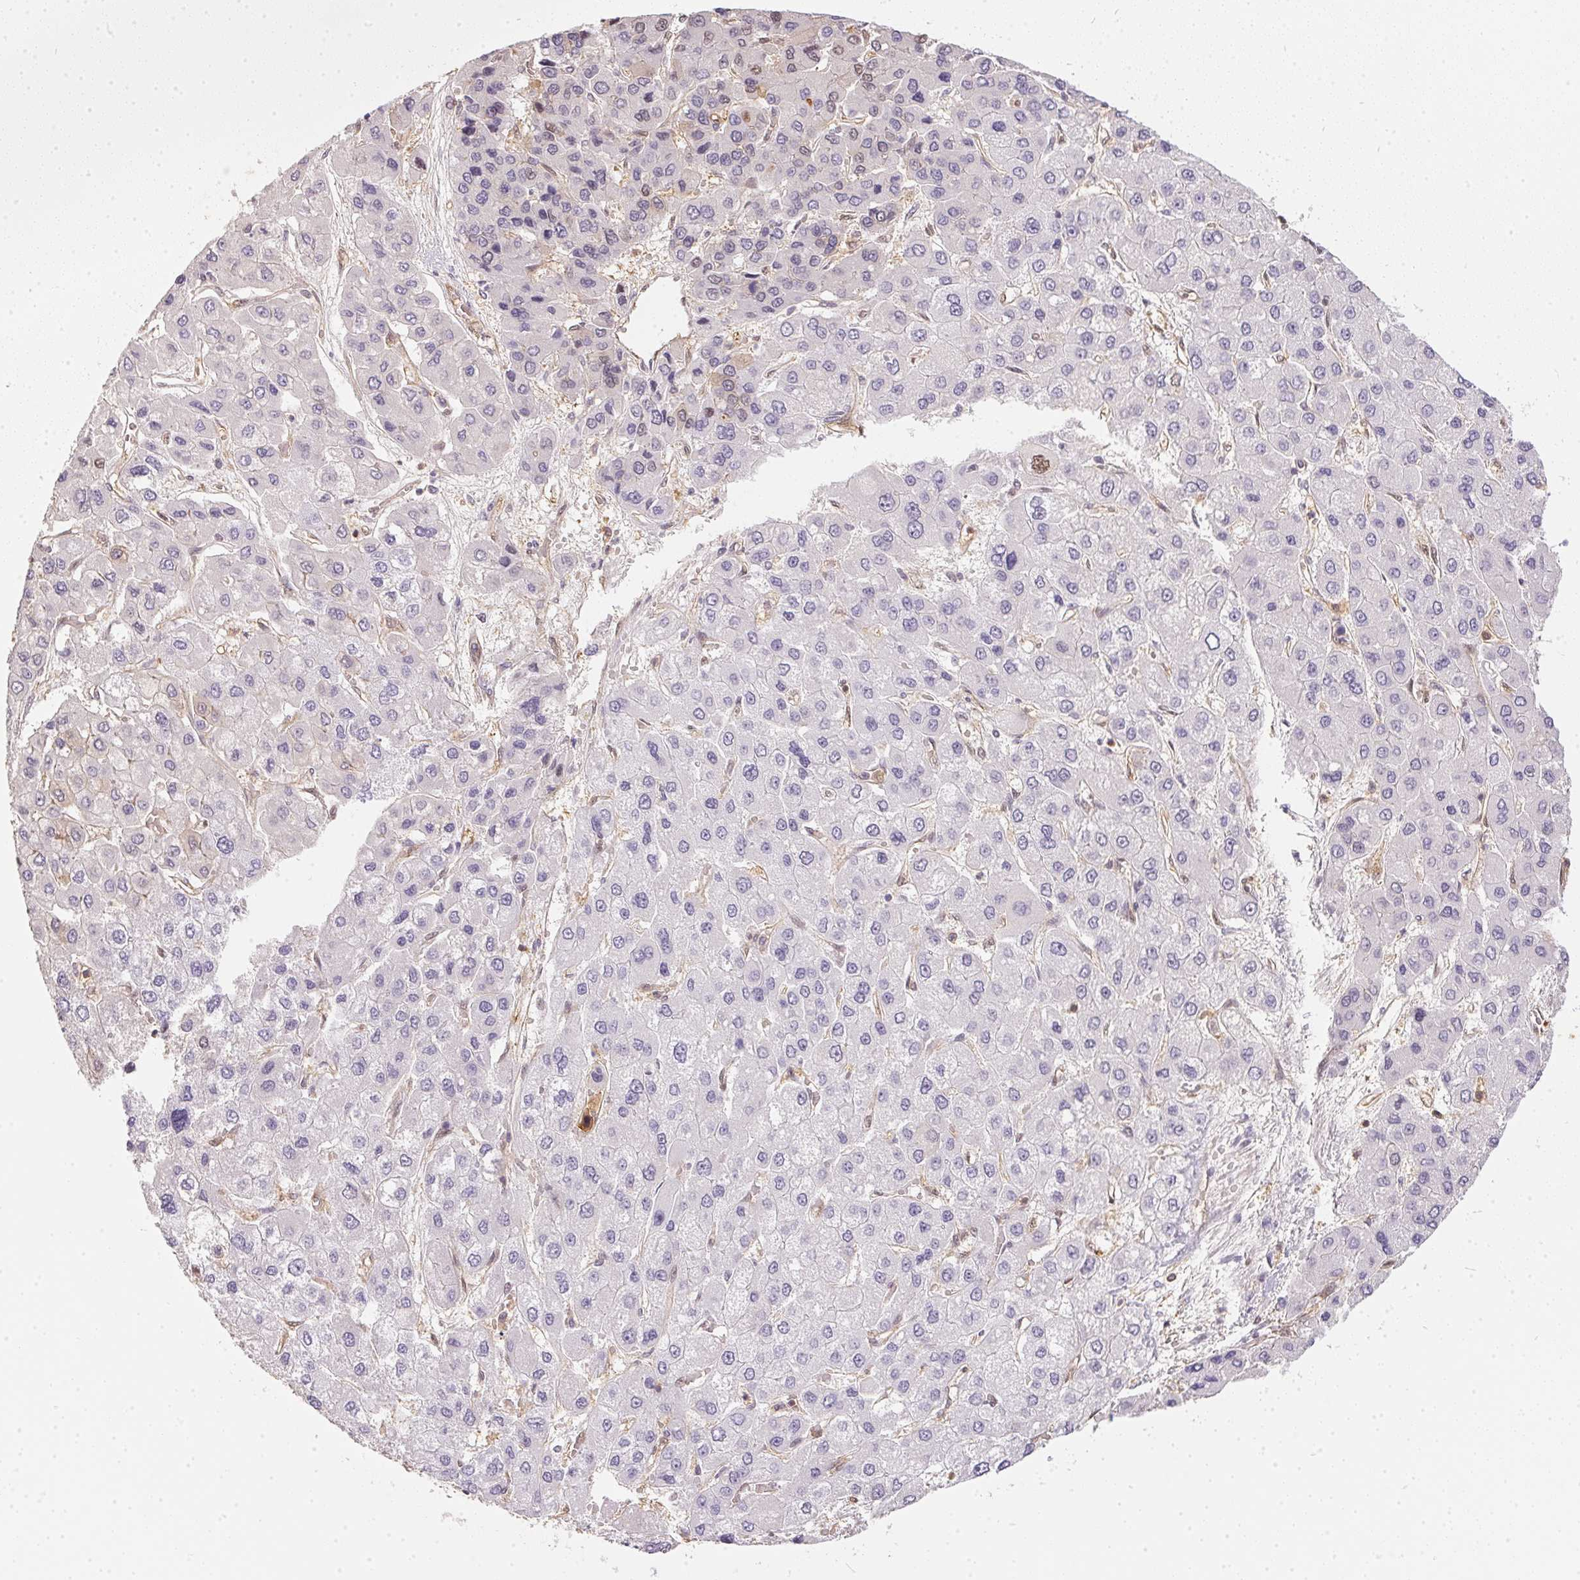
{"staining": {"intensity": "negative", "quantity": "none", "location": "none"}, "tissue": "liver cancer", "cell_type": "Tumor cells", "image_type": "cancer", "snomed": [{"axis": "morphology", "description": "Carcinoma, Hepatocellular, NOS"}, {"axis": "topography", "description": "Liver"}], "caption": "Histopathology image shows no protein staining in tumor cells of hepatocellular carcinoma (liver) tissue.", "gene": "BLMH", "patient": {"sex": "female", "age": 41}}